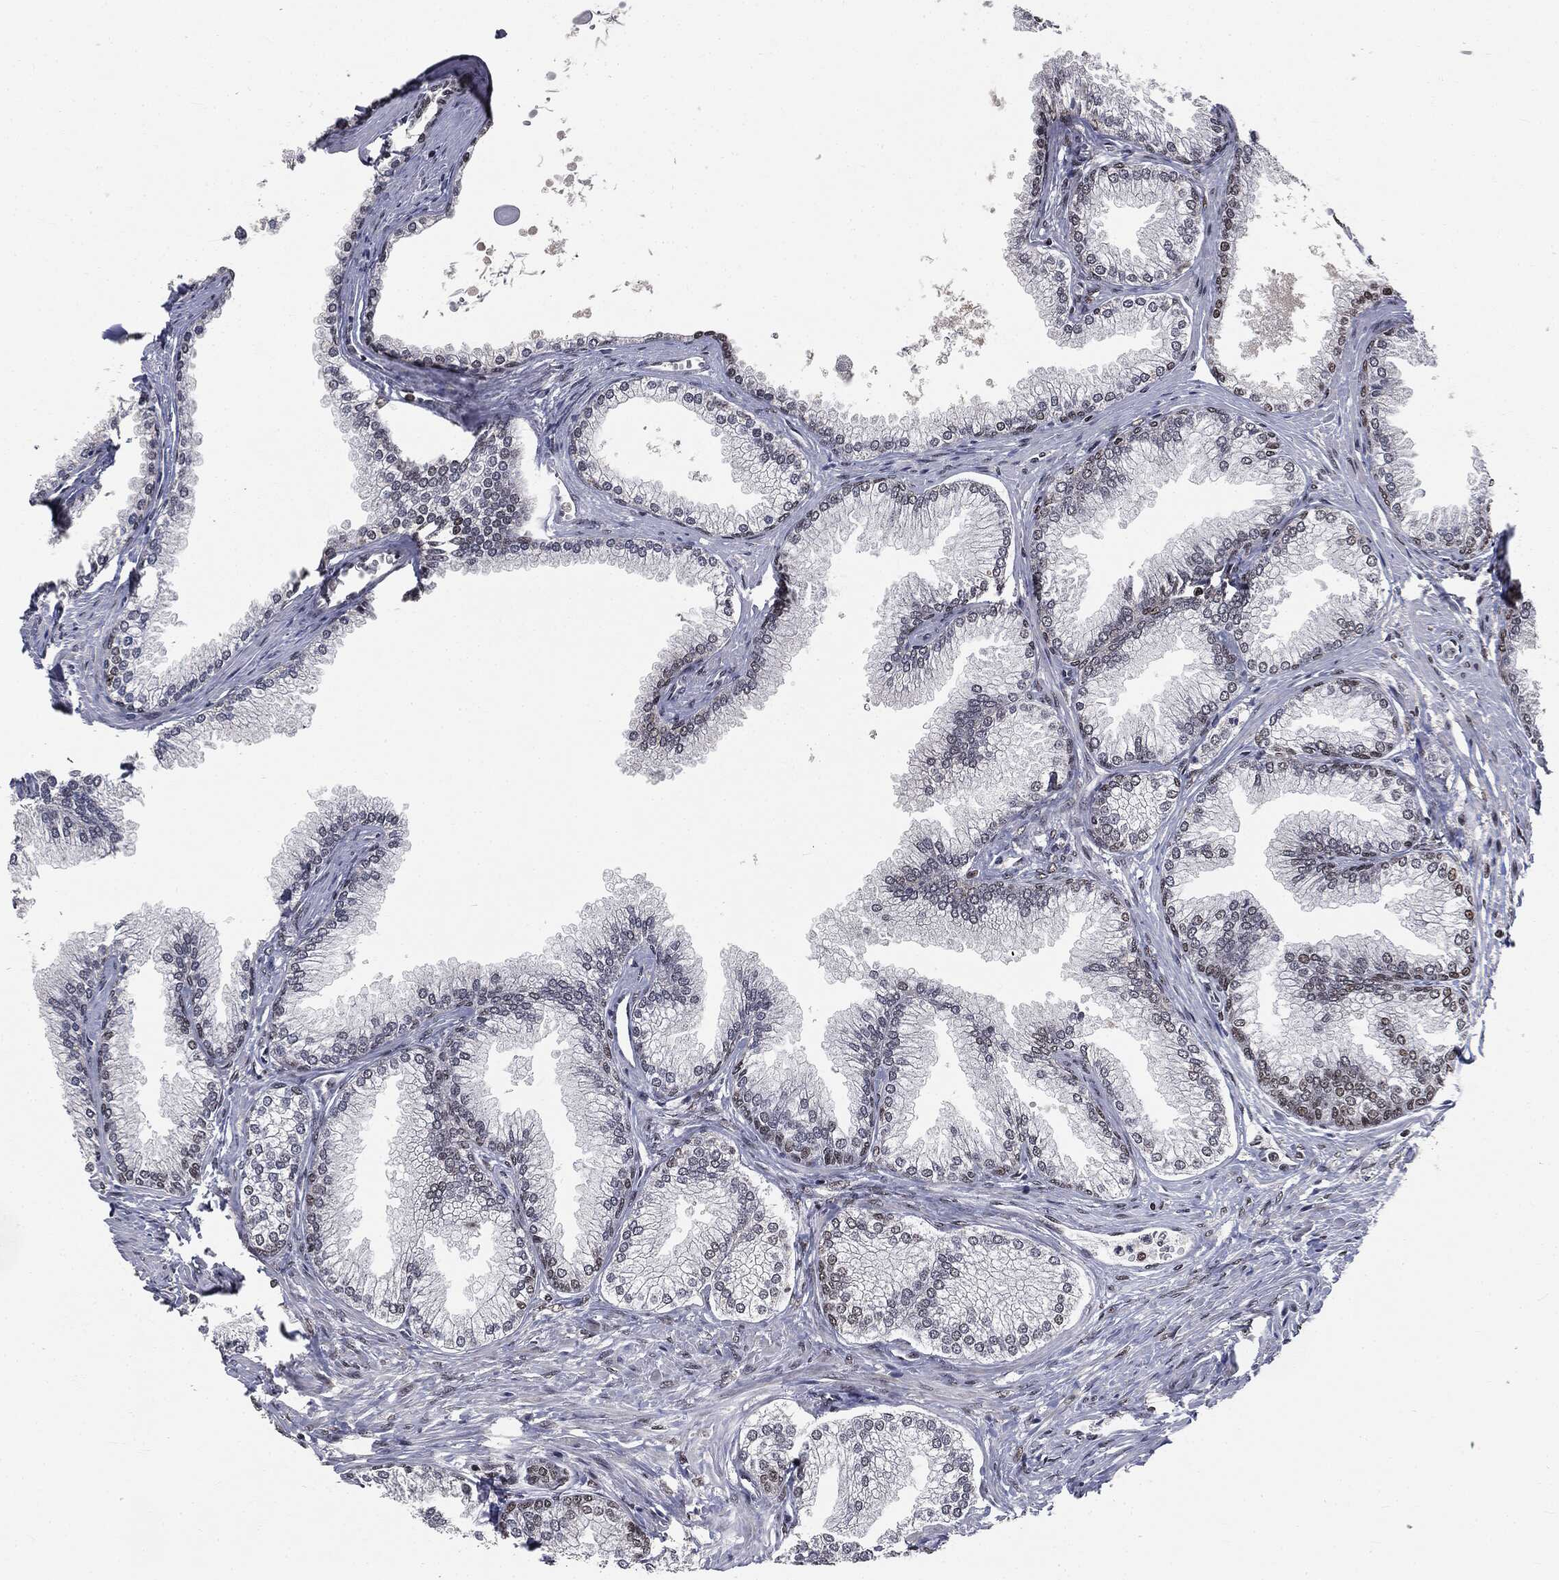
{"staining": {"intensity": "strong", "quantity": "25%-75%", "location": "nuclear"}, "tissue": "prostate", "cell_type": "Glandular cells", "image_type": "normal", "snomed": [{"axis": "morphology", "description": "Normal tissue, NOS"}, {"axis": "topography", "description": "Prostate"}], "caption": "High-magnification brightfield microscopy of normal prostate stained with DAB (3,3'-diaminobenzidine) (brown) and counterstained with hematoxylin (blue). glandular cells exhibit strong nuclear expression is identified in approximately25%-75% of cells. Nuclei are stained in blue.", "gene": "DPH2", "patient": {"sex": "male", "age": 72}}